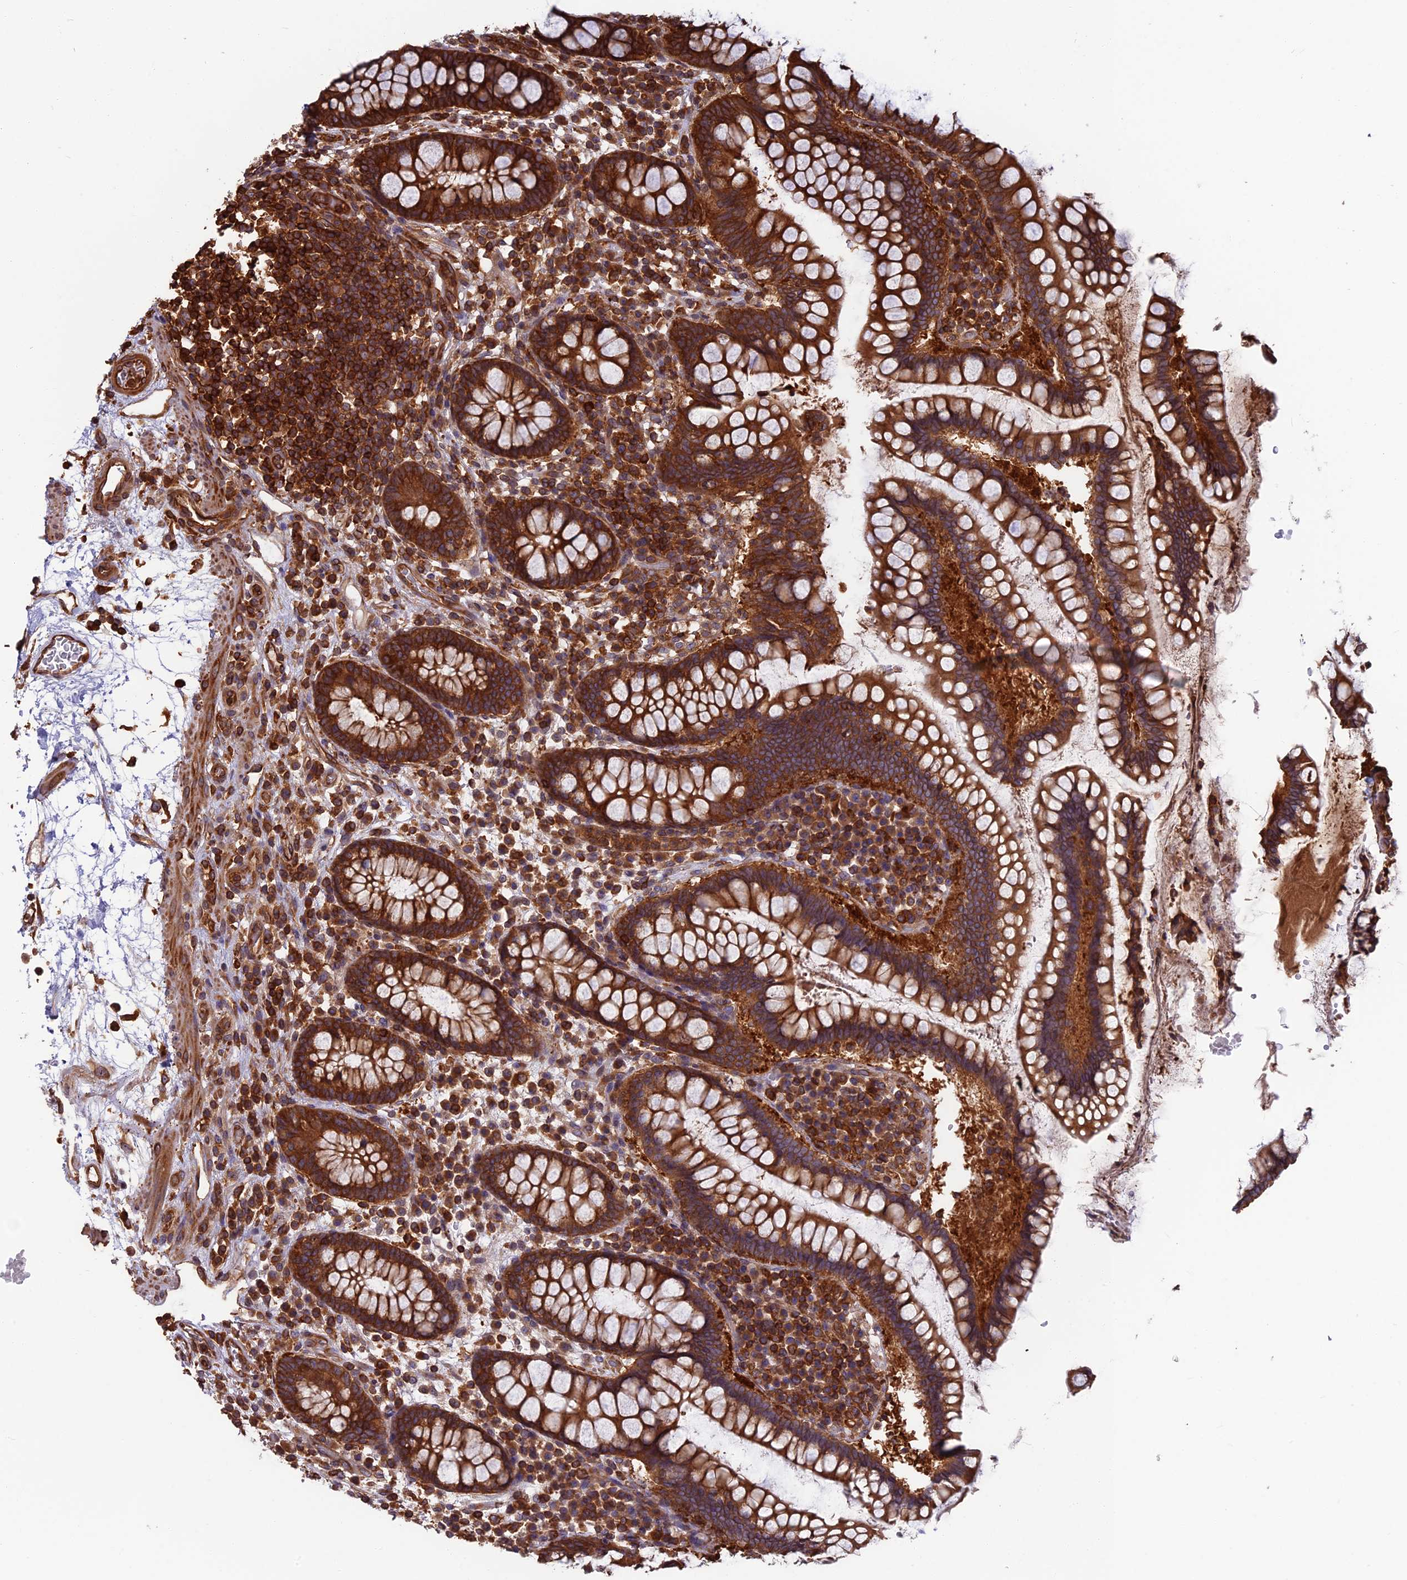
{"staining": {"intensity": "strong", "quantity": ">75%", "location": "cytoplasmic/membranous"}, "tissue": "colon", "cell_type": "Endothelial cells", "image_type": "normal", "snomed": [{"axis": "morphology", "description": "Normal tissue, NOS"}, {"axis": "topography", "description": "Colon"}], "caption": "Colon stained with immunohistochemistry (IHC) demonstrates strong cytoplasmic/membranous expression in approximately >75% of endothelial cells.", "gene": "WDR1", "patient": {"sex": "female", "age": 79}}